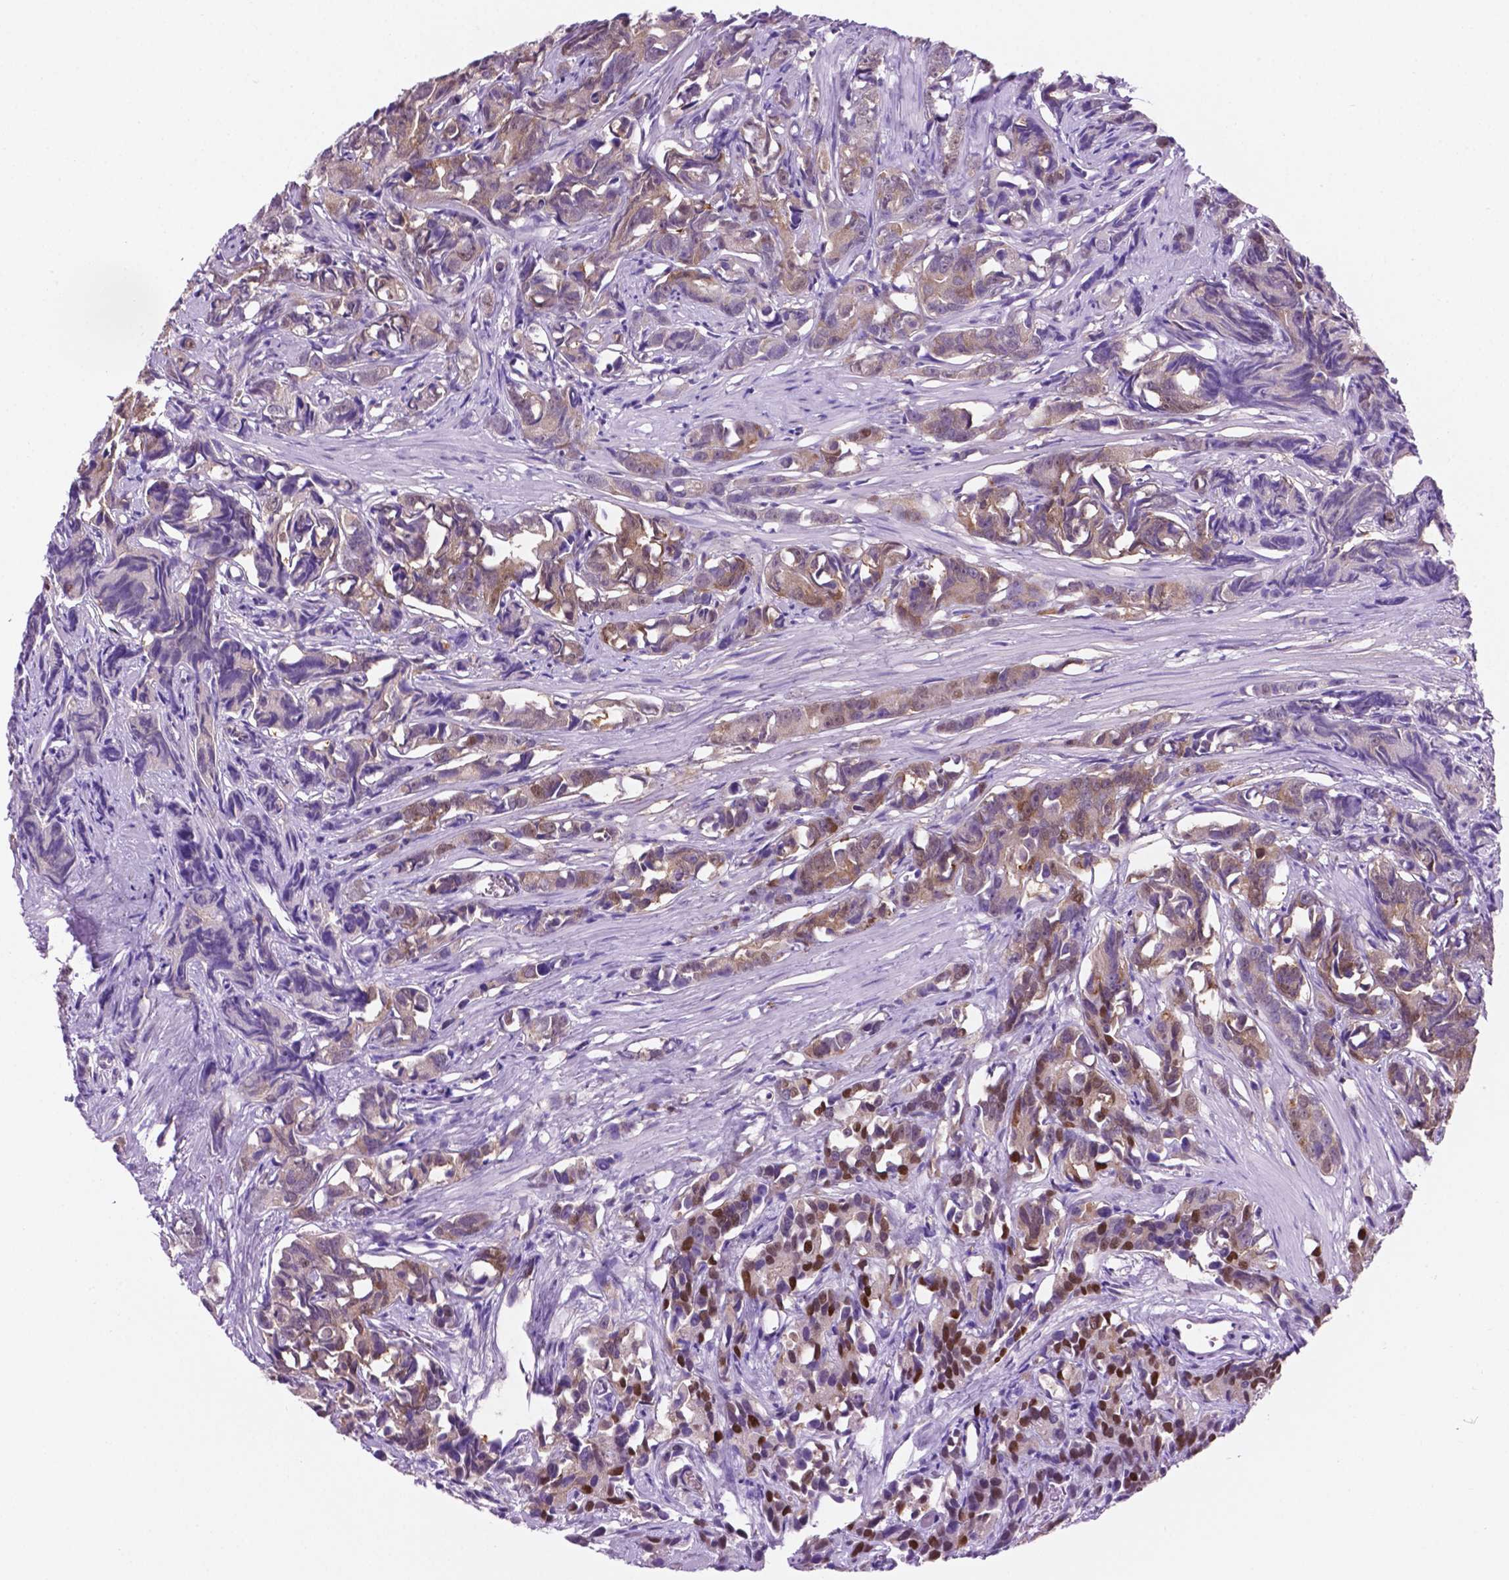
{"staining": {"intensity": "strong", "quantity": "25%-75%", "location": "nuclear"}, "tissue": "prostate cancer", "cell_type": "Tumor cells", "image_type": "cancer", "snomed": [{"axis": "morphology", "description": "Adenocarcinoma, High grade"}, {"axis": "topography", "description": "Prostate"}], "caption": "This image reveals immunohistochemistry staining of prostate high-grade adenocarcinoma, with high strong nuclear expression in about 25%-75% of tumor cells.", "gene": "TMEM210", "patient": {"sex": "male", "age": 90}}